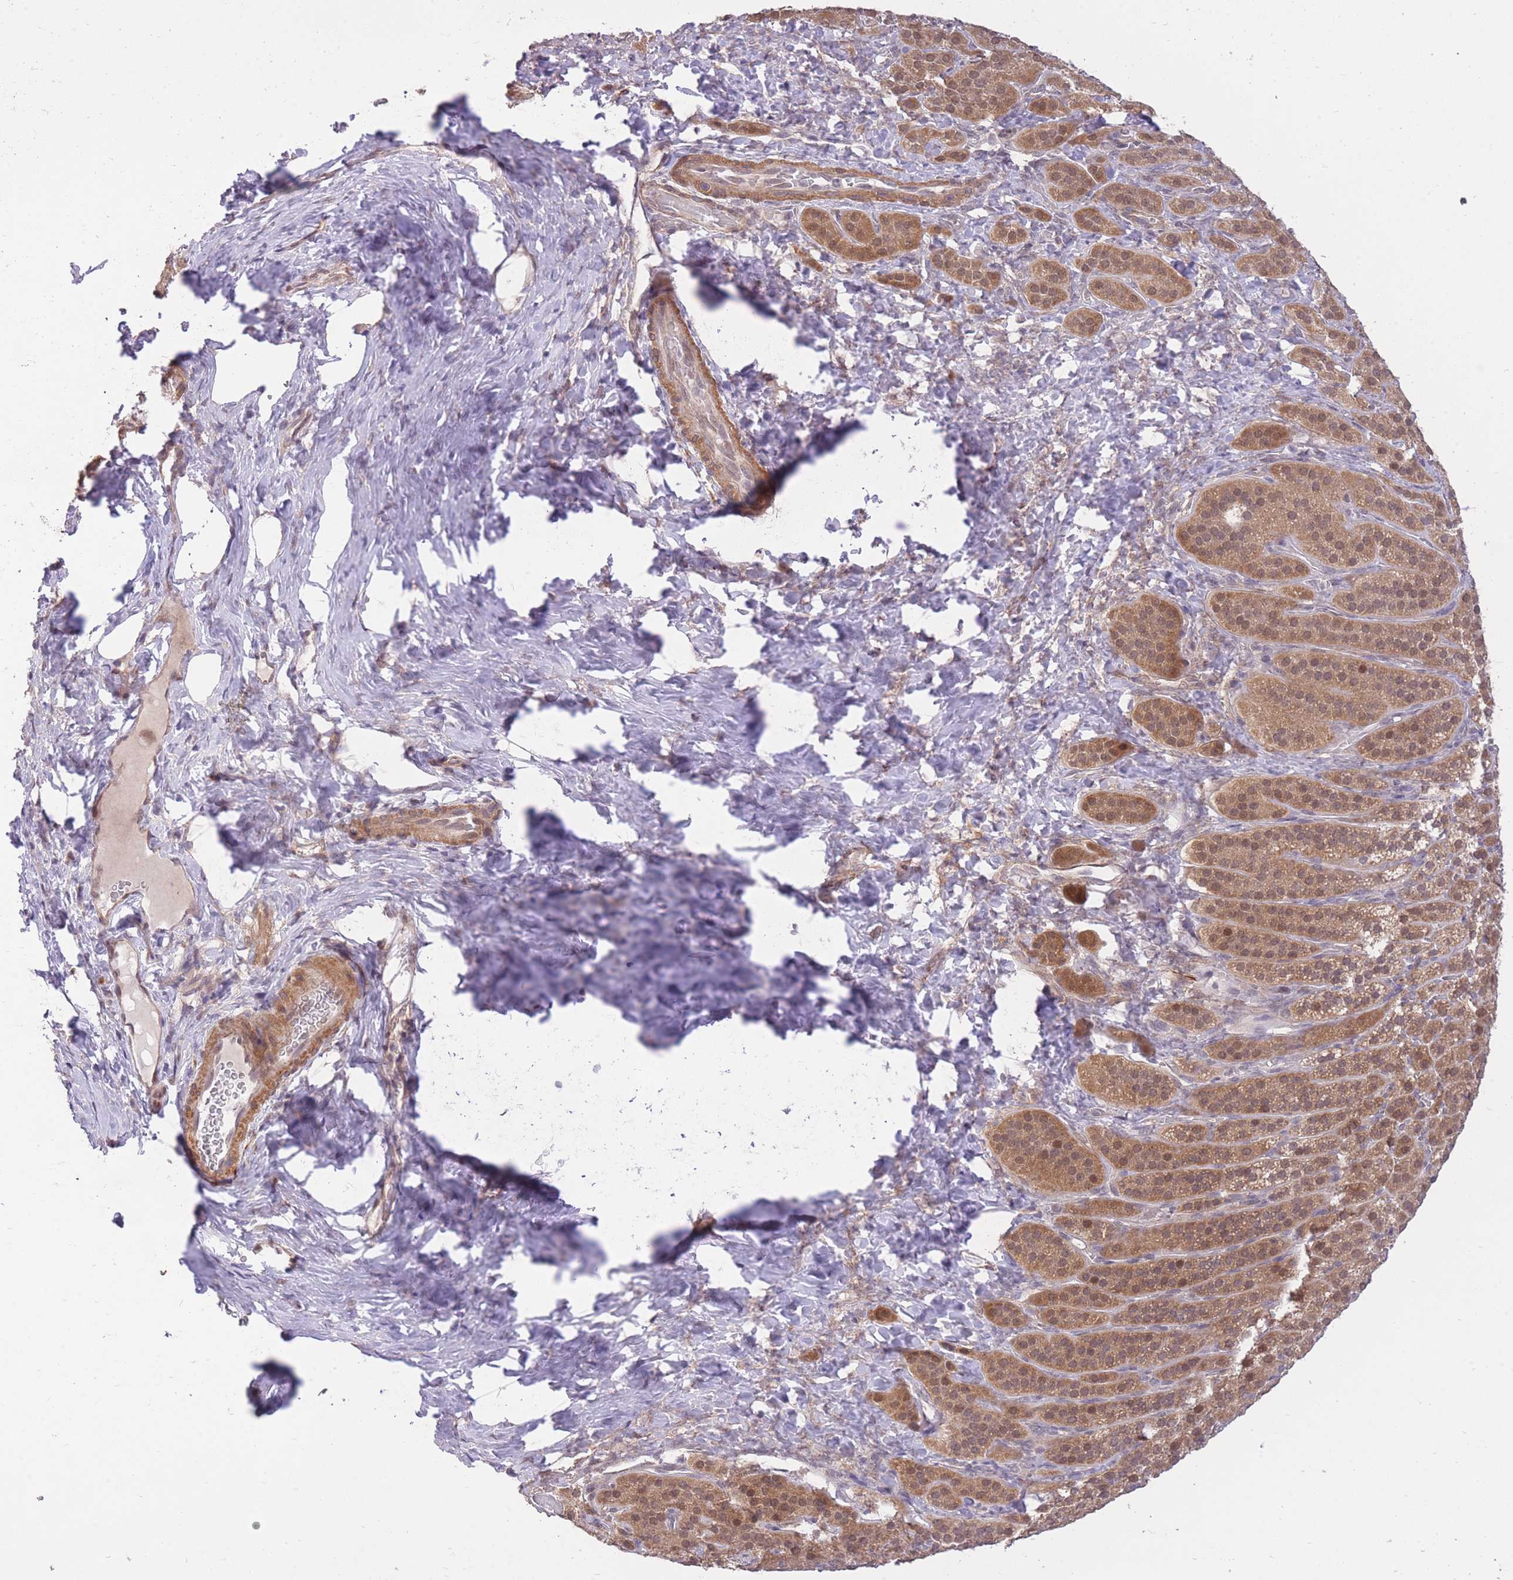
{"staining": {"intensity": "moderate", "quantity": "25%-75%", "location": "cytoplasmic/membranous"}, "tissue": "adrenal gland", "cell_type": "Glandular cells", "image_type": "normal", "snomed": [{"axis": "morphology", "description": "Normal tissue, NOS"}, {"axis": "topography", "description": "Adrenal gland"}], "caption": "Brown immunohistochemical staining in unremarkable adrenal gland displays moderate cytoplasmic/membranous expression in approximately 25%-75% of glandular cells. The staining was performed using DAB to visualize the protein expression in brown, while the nuclei were stained in blue with hematoxylin (Magnification: 20x).", "gene": "ELOA2", "patient": {"sex": "female", "age": 41}}